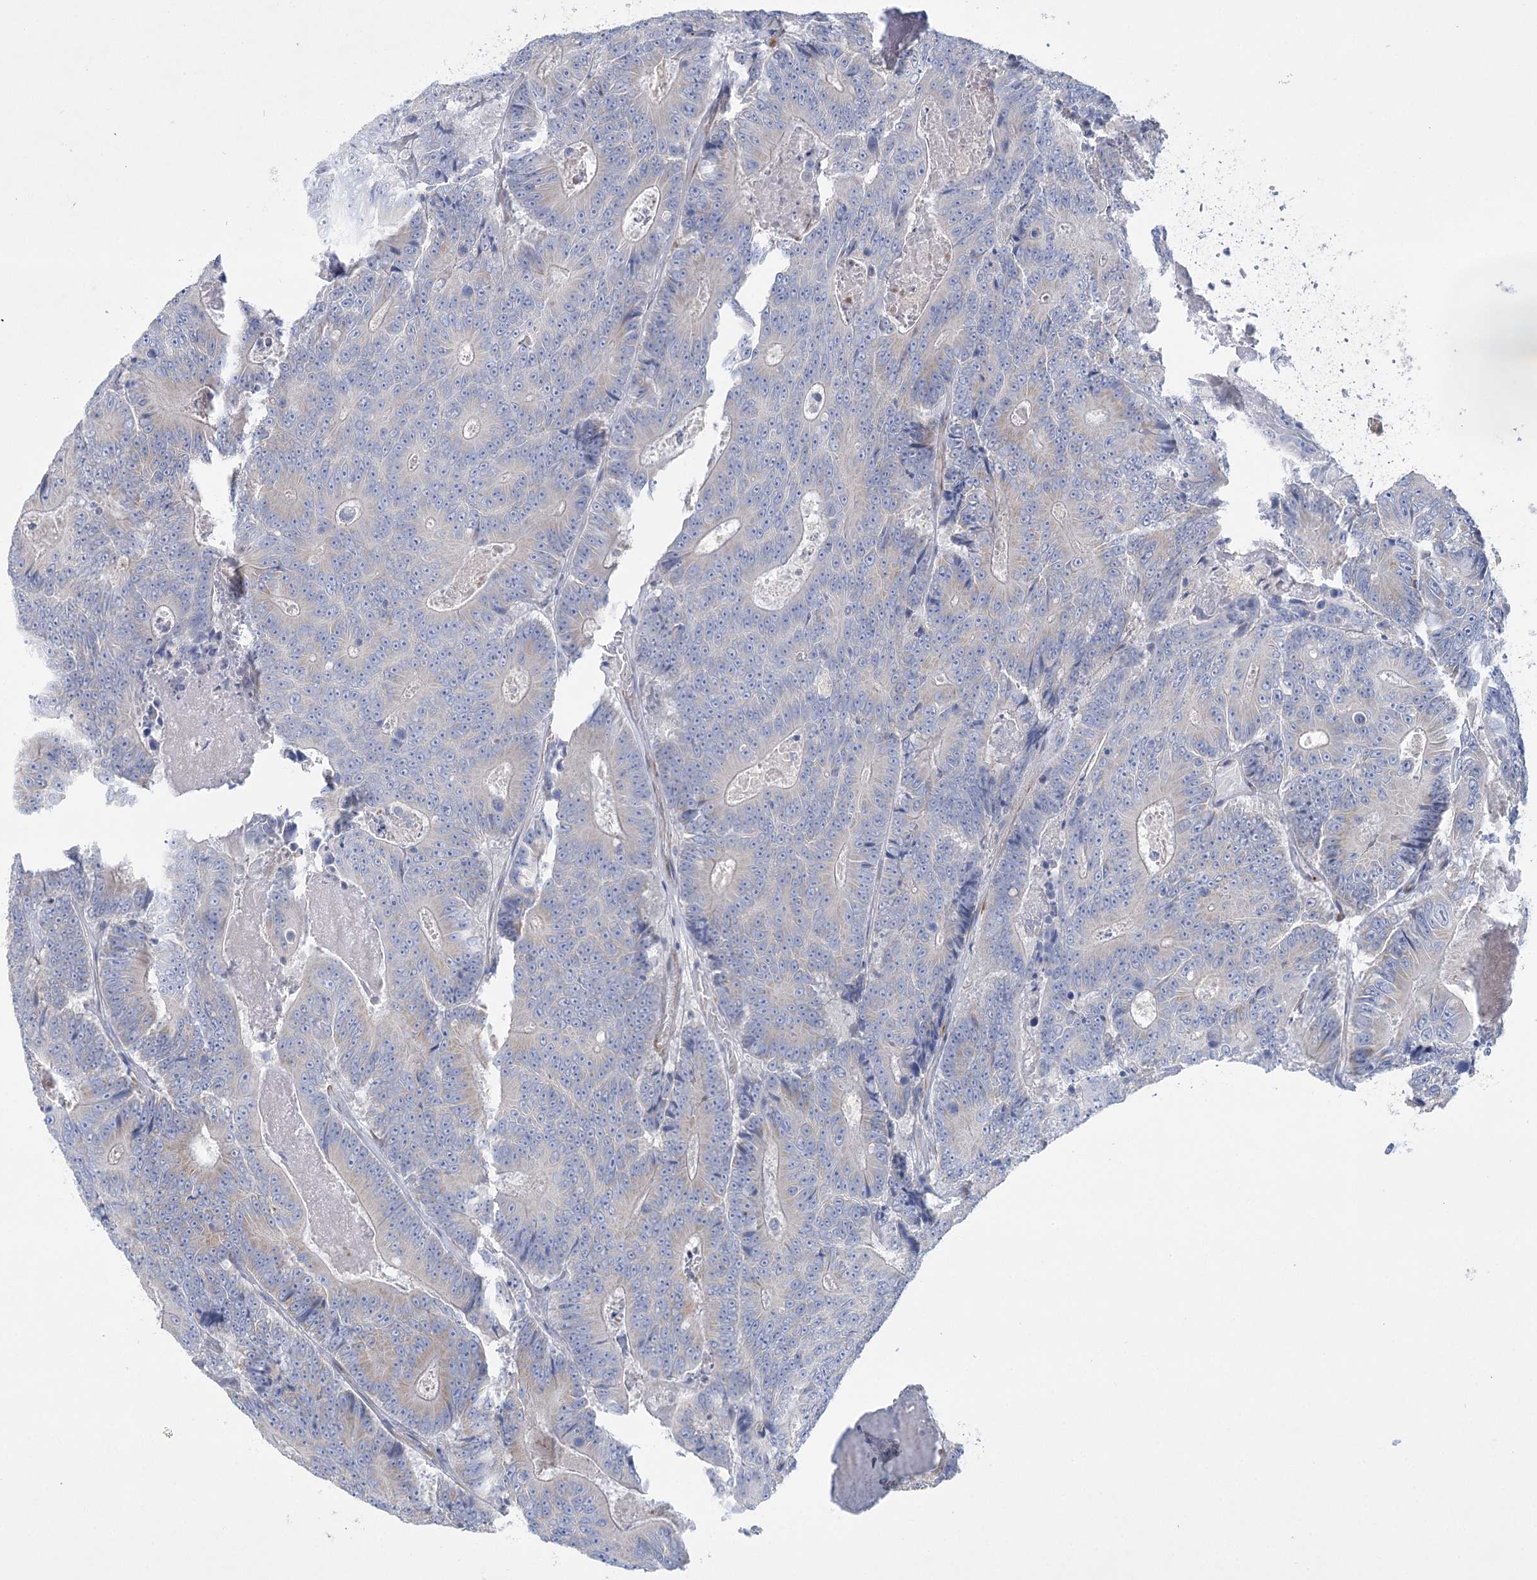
{"staining": {"intensity": "negative", "quantity": "none", "location": "none"}, "tissue": "colorectal cancer", "cell_type": "Tumor cells", "image_type": "cancer", "snomed": [{"axis": "morphology", "description": "Adenocarcinoma, NOS"}, {"axis": "topography", "description": "Colon"}], "caption": "Colorectal adenocarcinoma stained for a protein using immunohistochemistry exhibits no positivity tumor cells.", "gene": "DHTKD1", "patient": {"sex": "male", "age": 83}}